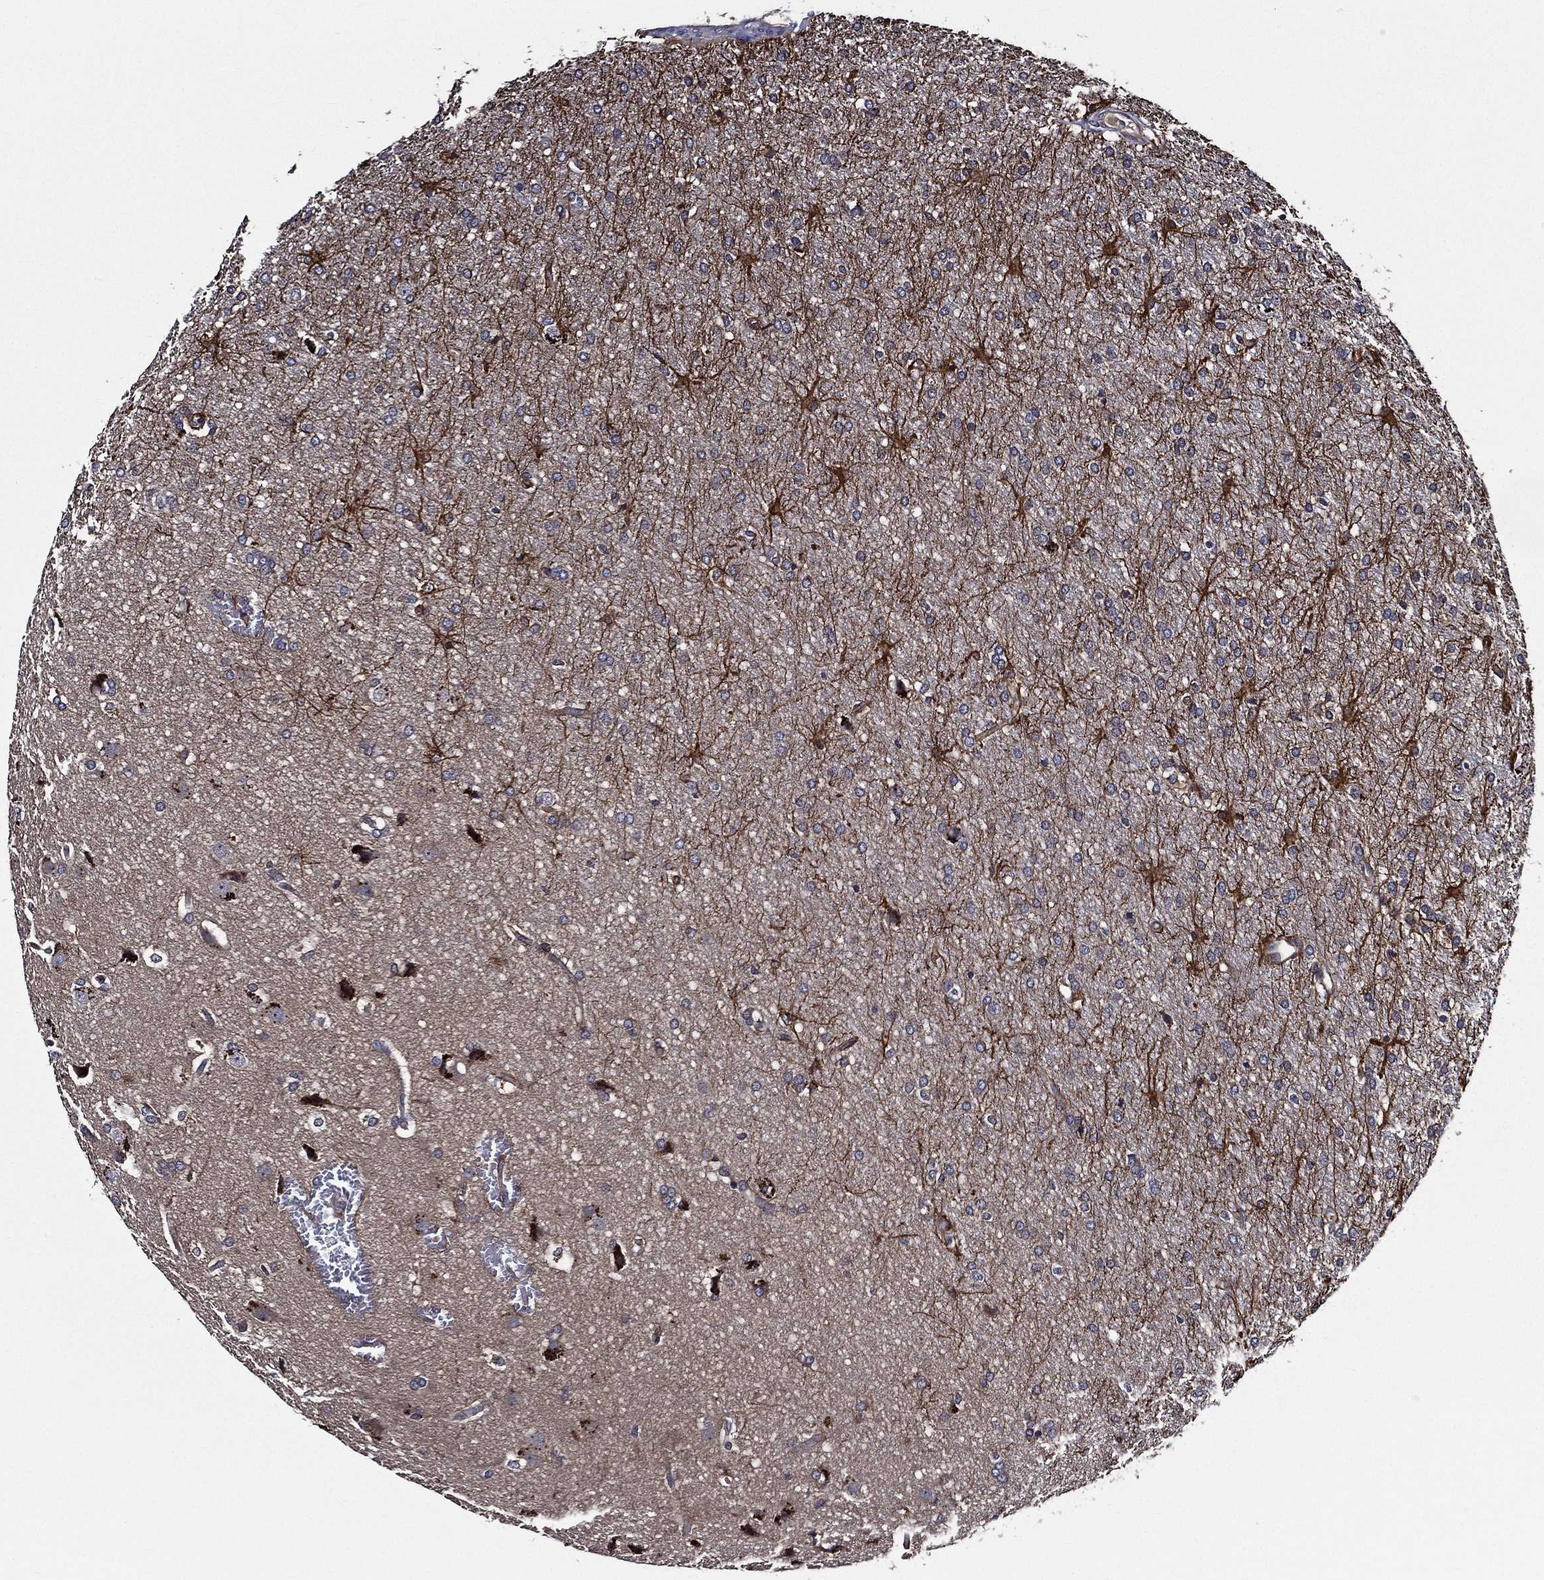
{"staining": {"intensity": "negative", "quantity": "none", "location": "none"}, "tissue": "glioma", "cell_type": "Tumor cells", "image_type": "cancer", "snomed": [{"axis": "morphology", "description": "Glioma, malignant, Low grade"}, {"axis": "topography", "description": "Brain"}], "caption": "Immunohistochemistry photomicrograph of glioma stained for a protein (brown), which reveals no expression in tumor cells. Brightfield microscopy of immunohistochemistry (IHC) stained with DAB (brown) and hematoxylin (blue), captured at high magnification.", "gene": "KIF20B", "patient": {"sex": "female", "age": 32}}